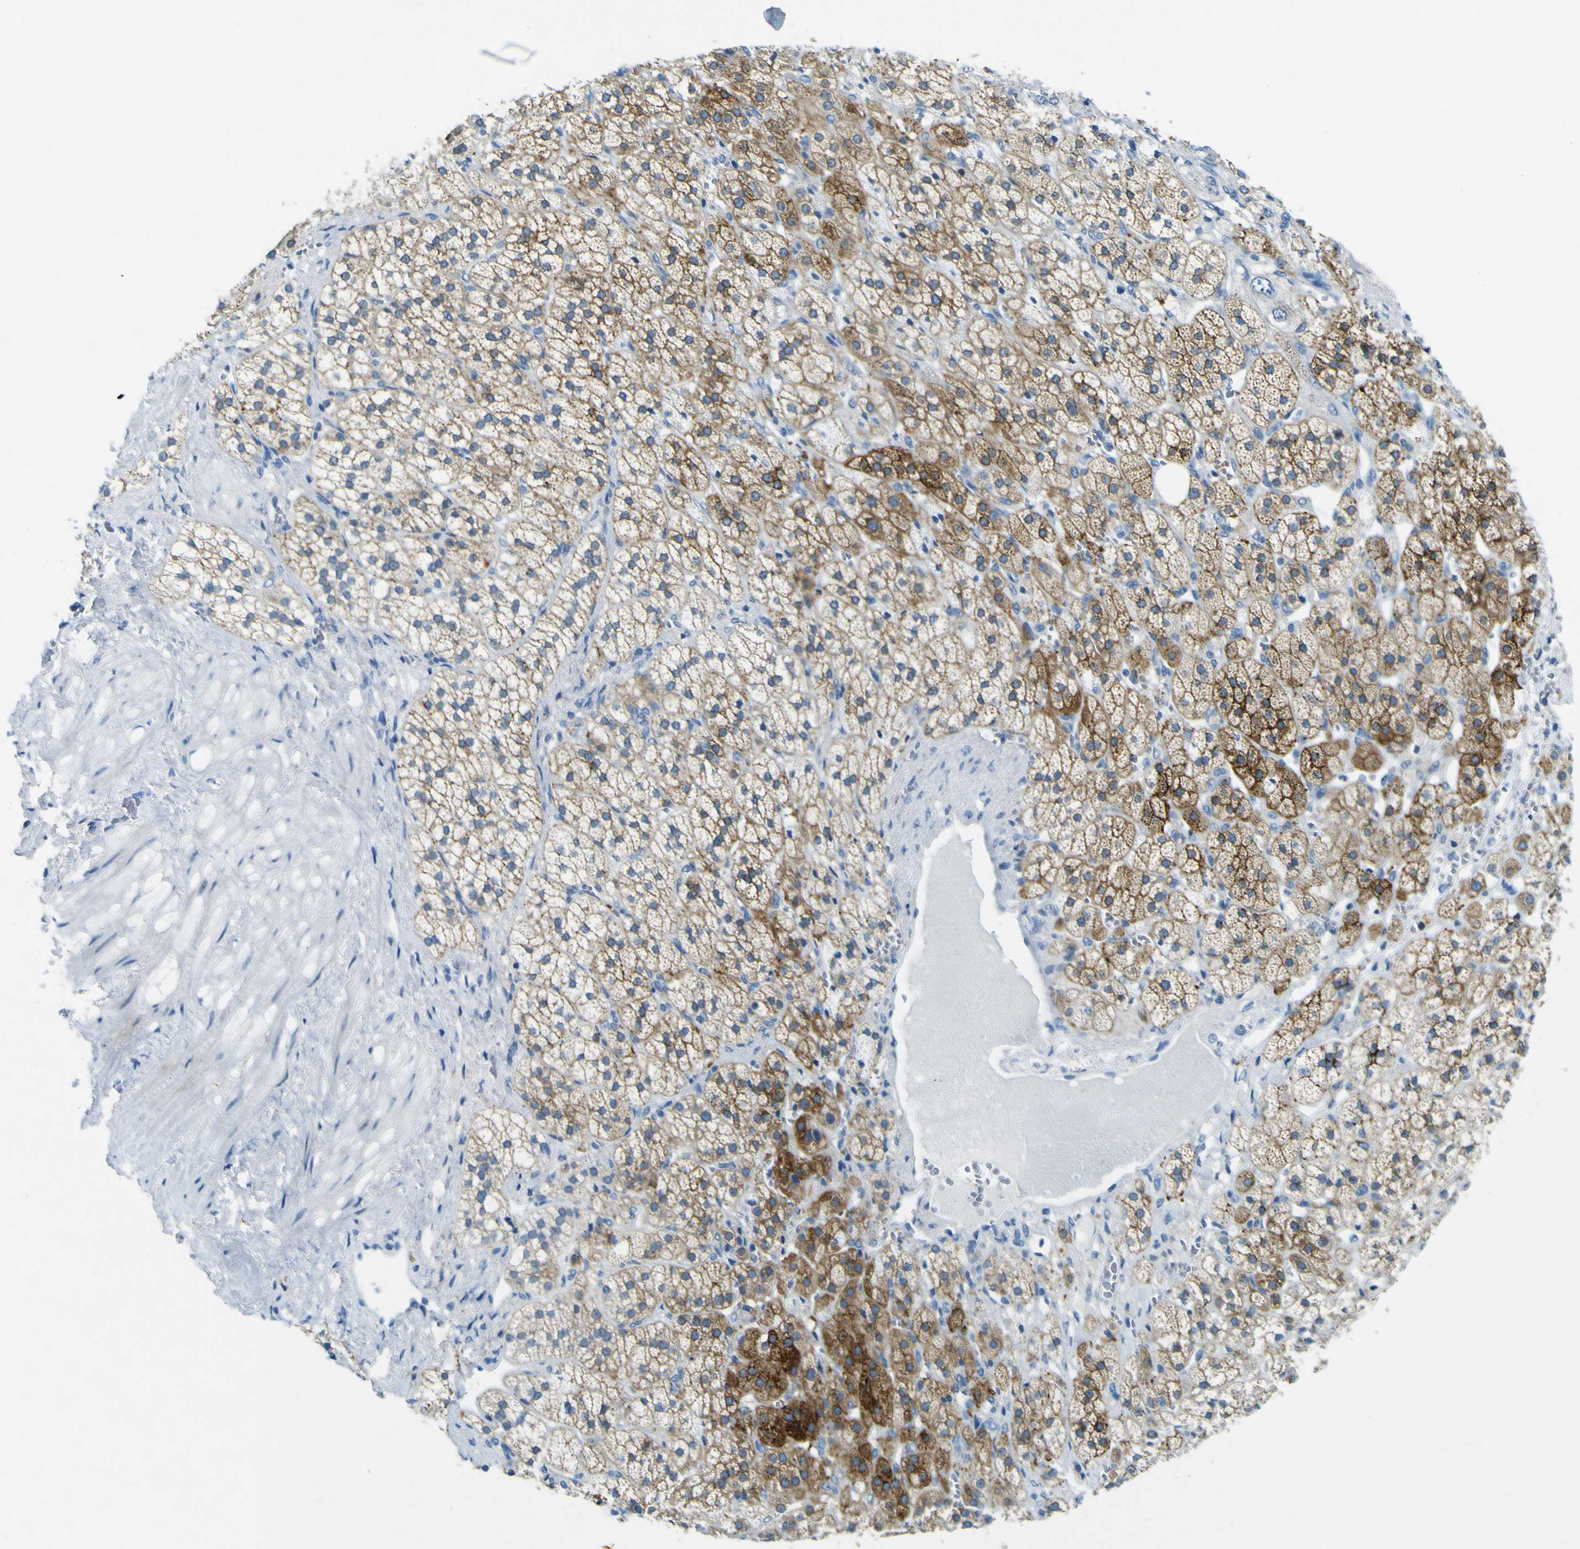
{"staining": {"intensity": "strong", "quantity": "25%-75%", "location": "cytoplasmic/membranous"}, "tissue": "adrenal gland", "cell_type": "Glandular cells", "image_type": "normal", "snomed": [{"axis": "morphology", "description": "Normal tissue, NOS"}, {"axis": "topography", "description": "Adrenal gland"}], "caption": "Normal adrenal gland reveals strong cytoplasmic/membranous staining in approximately 25%-75% of glandular cells, visualized by immunohistochemistry. The staining is performed using DAB brown chromogen to label protein expression. The nuclei are counter-stained blue using hematoxylin.", "gene": "SORCS1", "patient": {"sex": "male", "age": 56}}